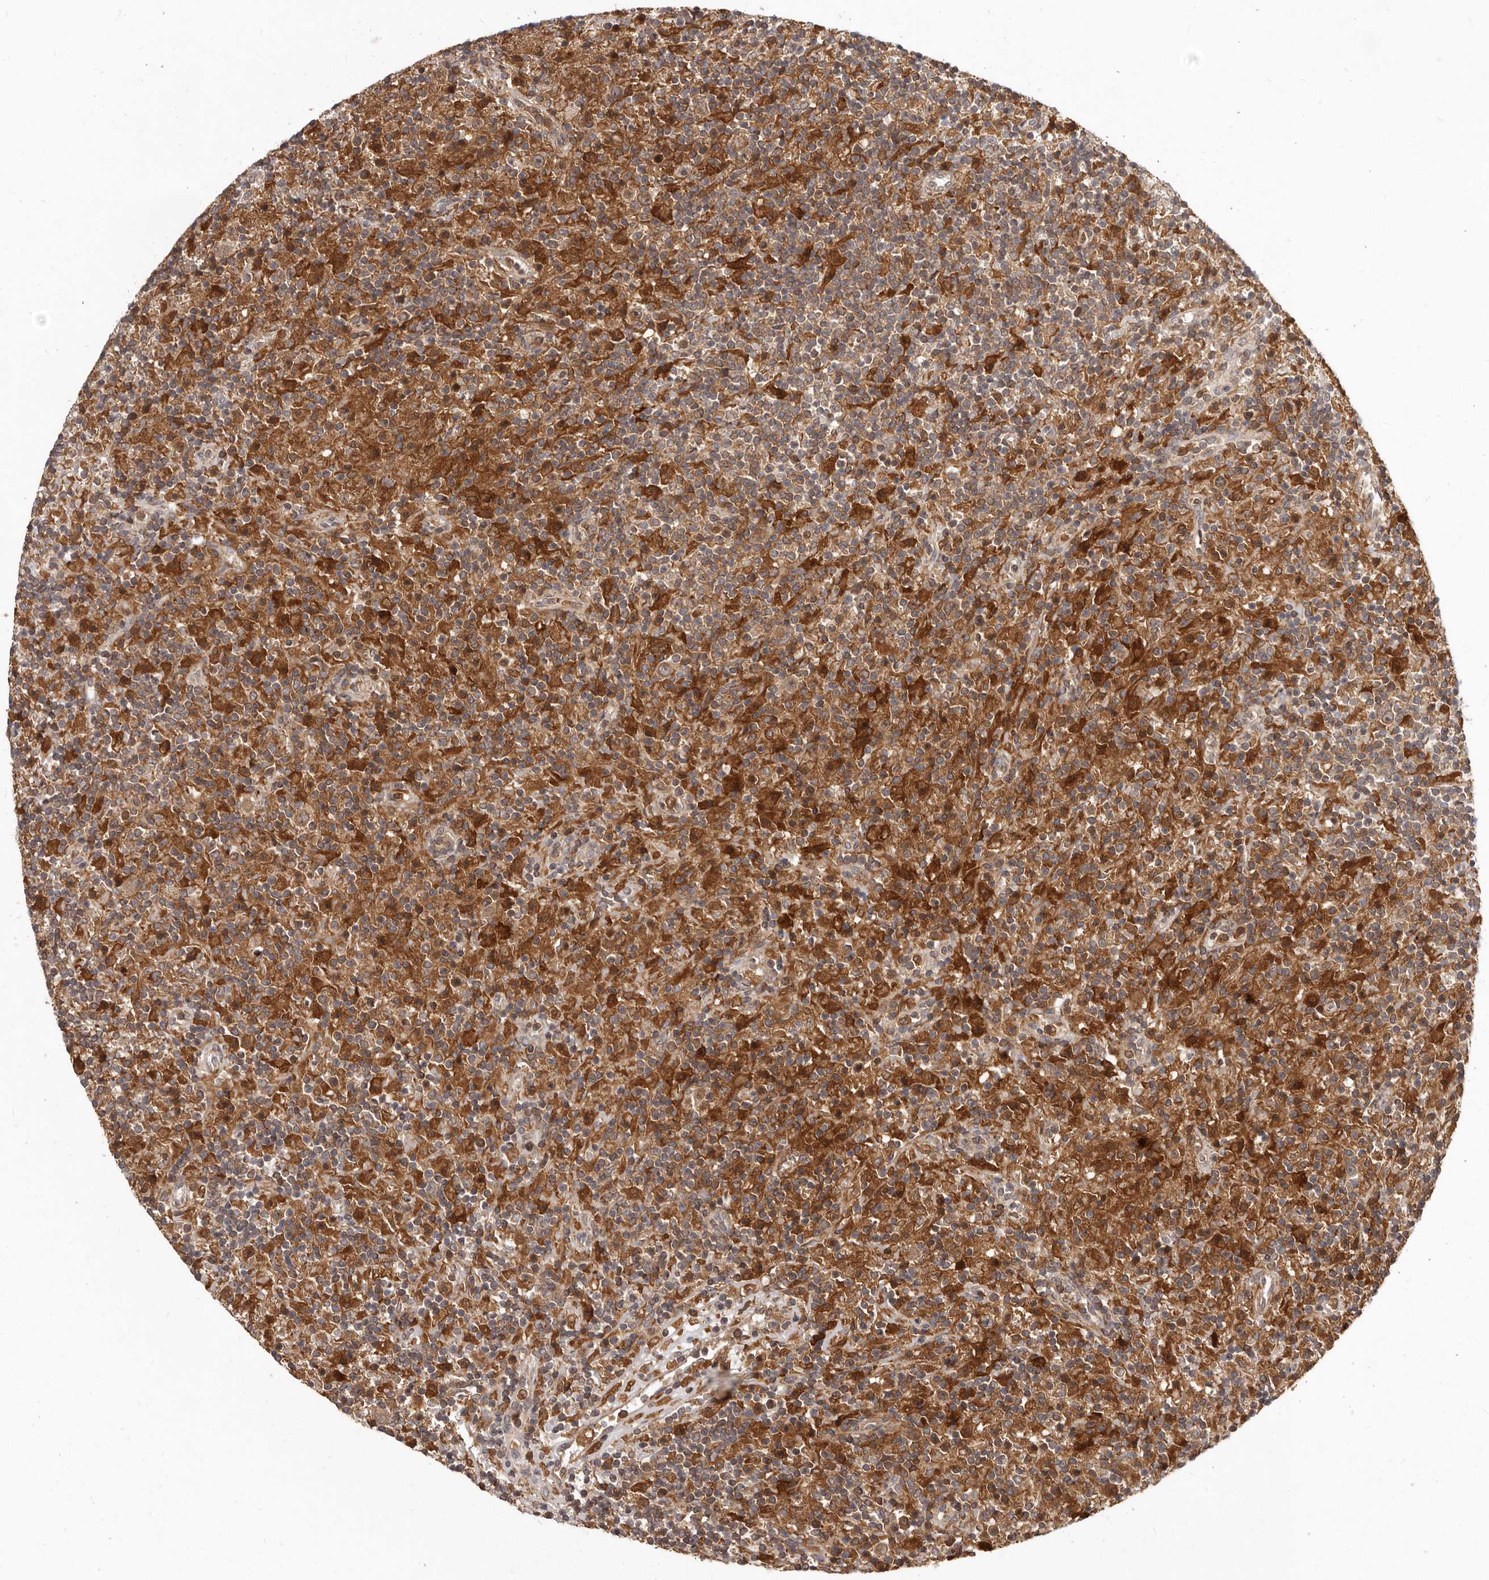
{"staining": {"intensity": "weak", "quantity": "25%-75%", "location": "cytoplasmic/membranous"}, "tissue": "lymphoma", "cell_type": "Tumor cells", "image_type": "cancer", "snomed": [{"axis": "morphology", "description": "Hodgkin's disease, NOS"}, {"axis": "topography", "description": "Lymph node"}], "caption": "Weak cytoplasmic/membranous protein expression is appreciated in about 25%-75% of tumor cells in Hodgkin's disease. The staining was performed using DAB, with brown indicating positive protein expression. Nuclei are stained blue with hematoxylin.", "gene": "RNF187", "patient": {"sex": "male", "age": 70}}